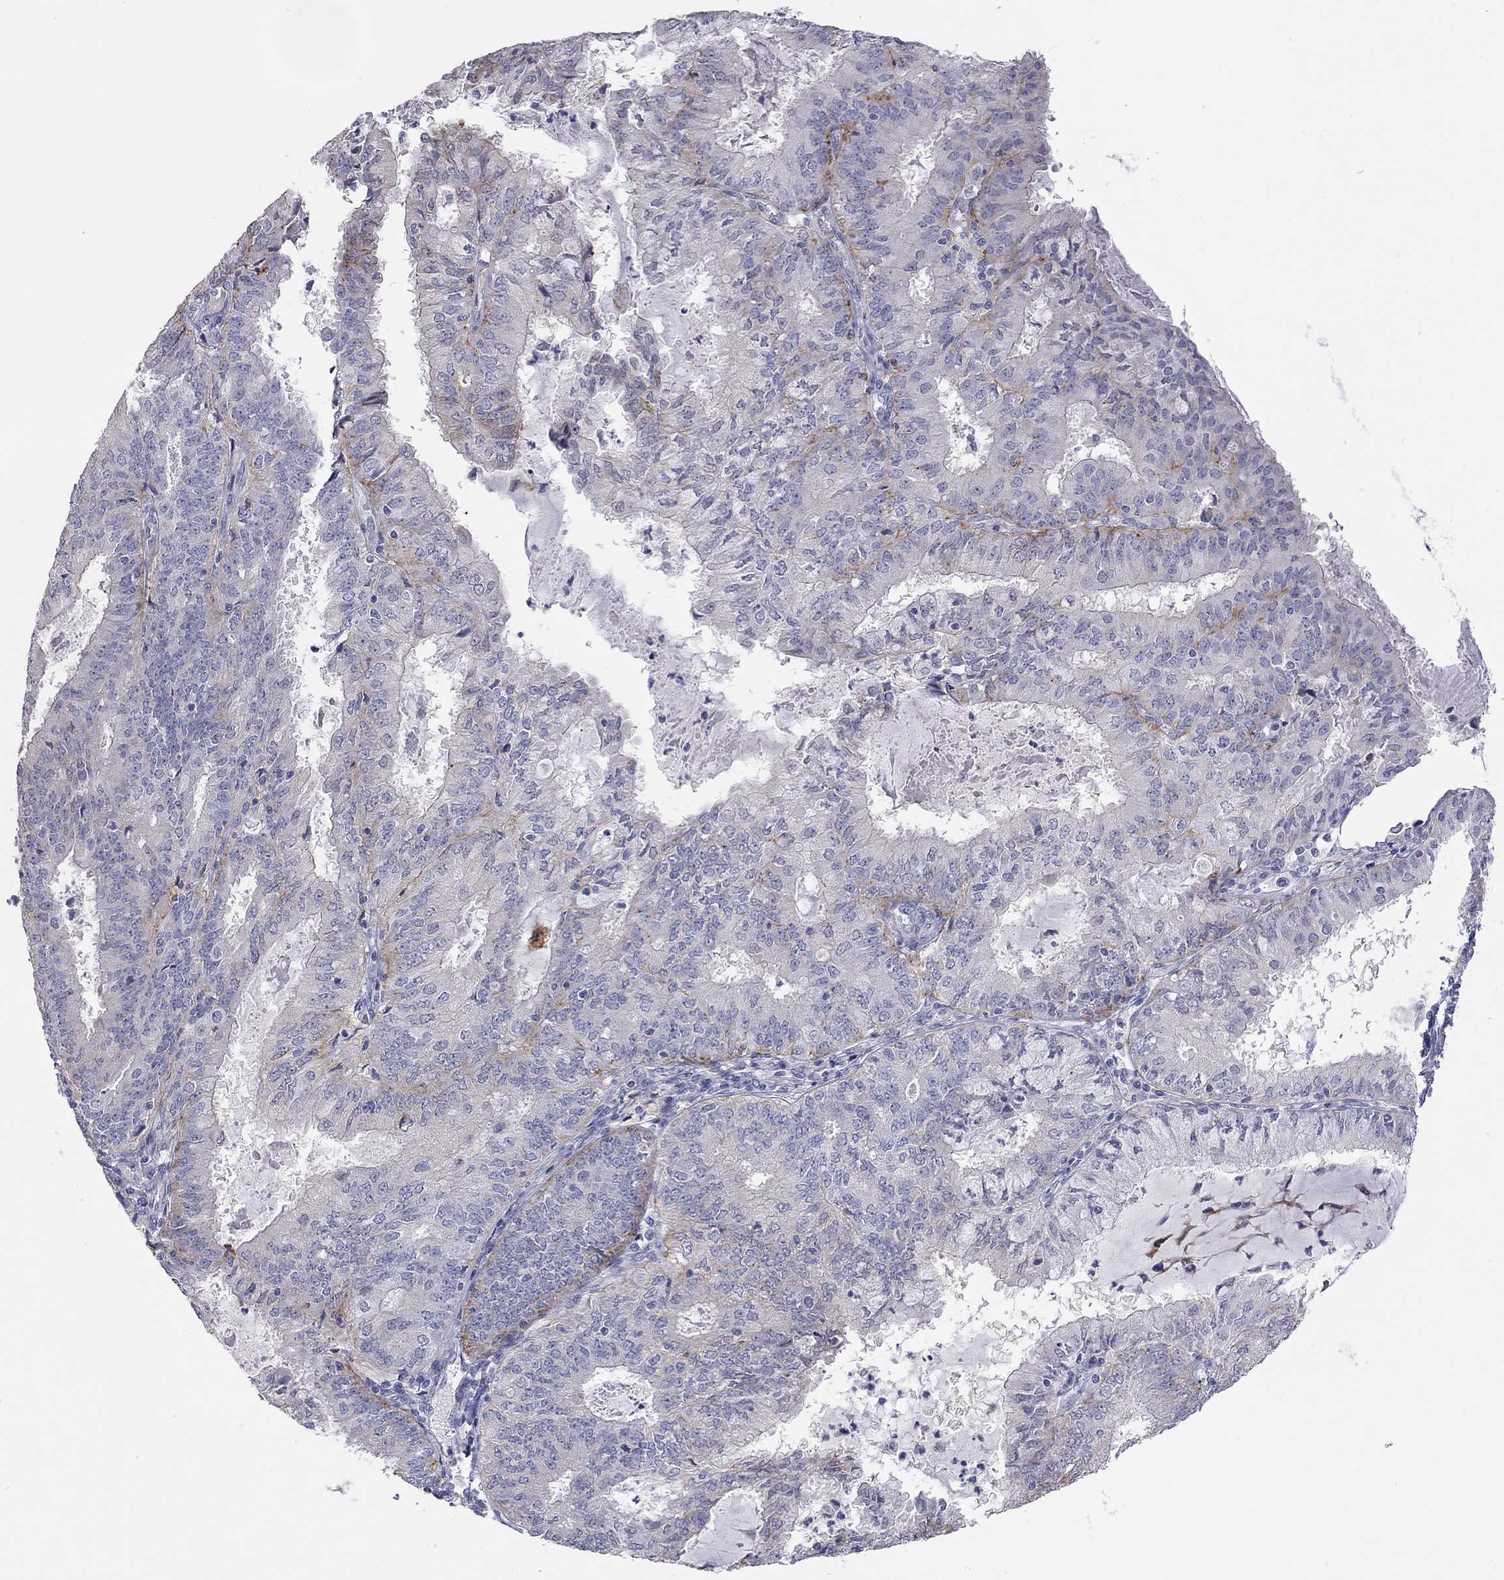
{"staining": {"intensity": "negative", "quantity": "none", "location": "none"}, "tissue": "endometrial cancer", "cell_type": "Tumor cells", "image_type": "cancer", "snomed": [{"axis": "morphology", "description": "Adenocarcinoma, NOS"}, {"axis": "topography", "description": "Endometrium"}], "caption": "High magnification brightfield microscopy of adenocarcinoma (endometrial) stained with DAB (brown) and counterstained with hematoxylin (blue): tumor cells show no significant positivity.", "gene": "PAPSS2", "patient": {"sex": "female", "age": 57}}